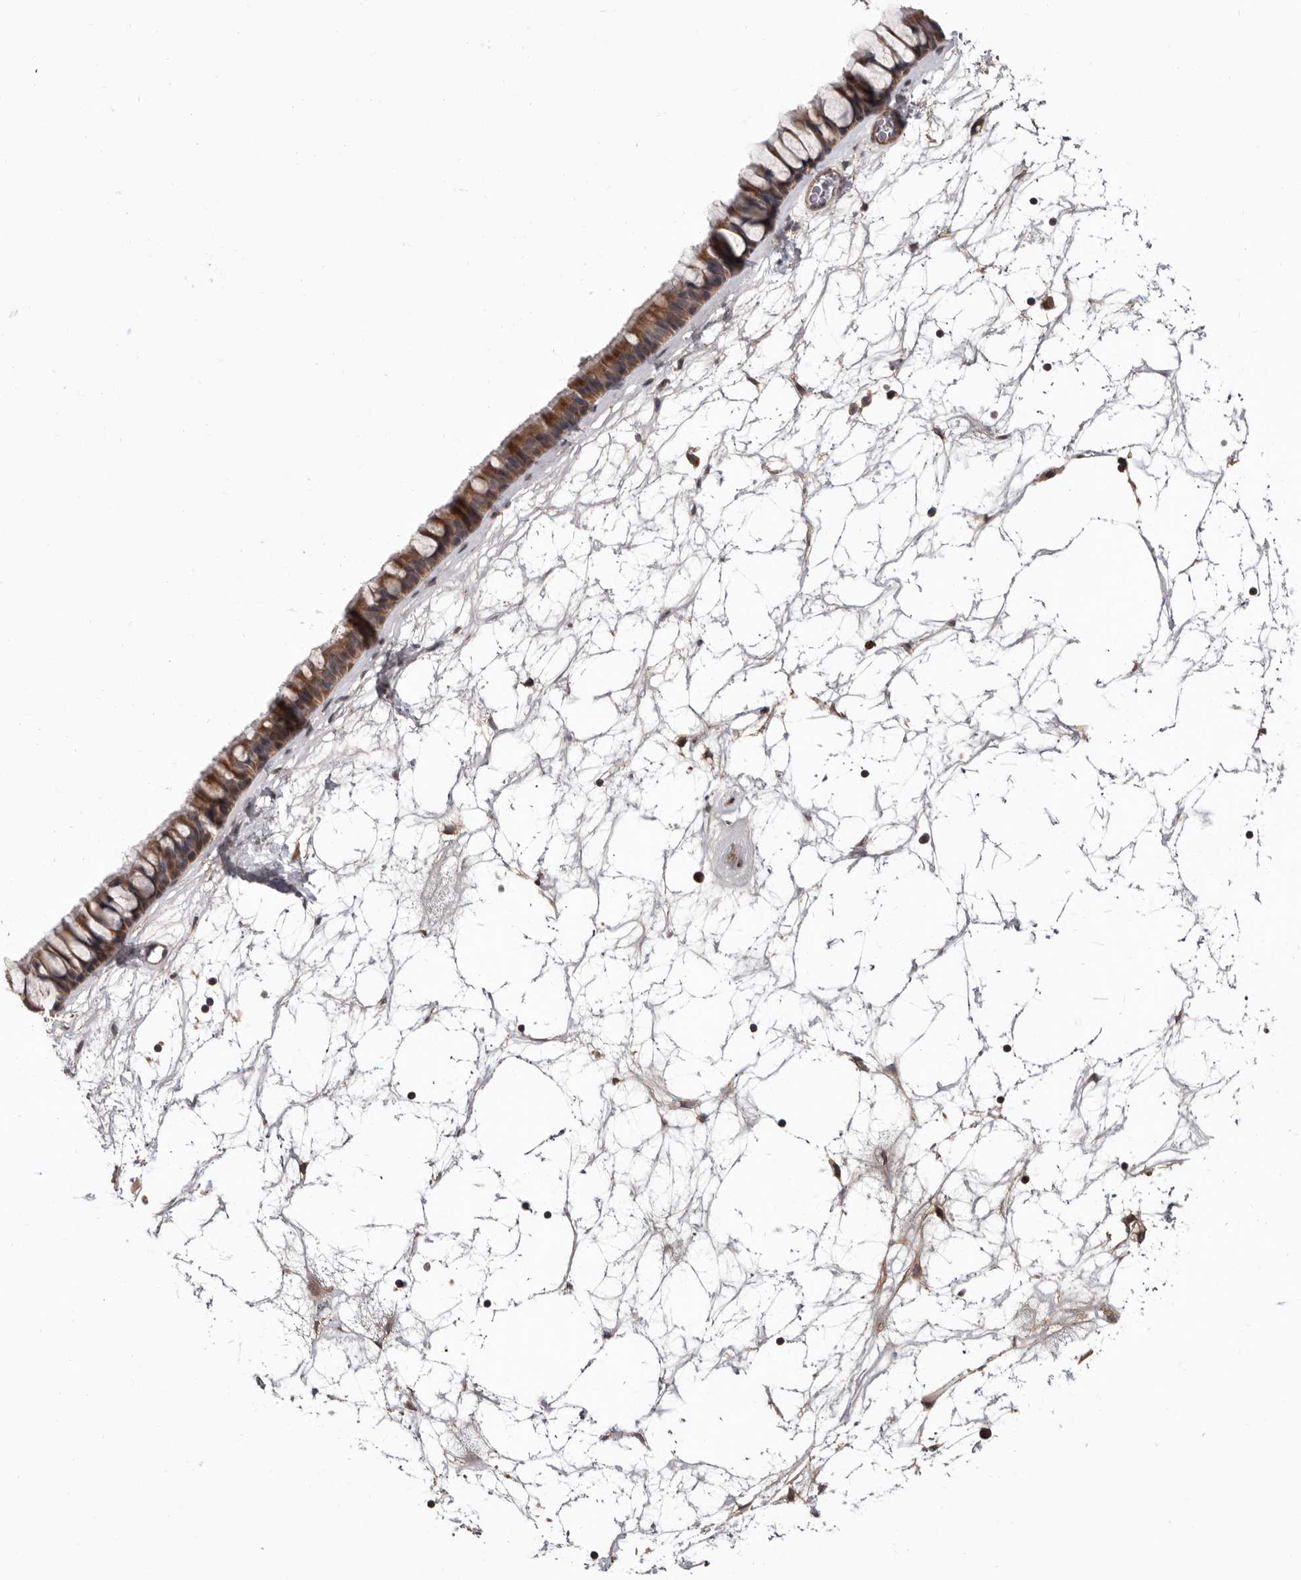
{"staining": {"intensity": "moderate", "quantity": ">75%", "location": "cytoplasmic/membranous"}, "tissue": "nasopharynx", "cell_type": "Respiratory epithelial cells", "image_type": "normal", "snomed": [{"axis": "morphology", "description": "Normal tissue, NOS"}, {"axis": "topography", "description": "Nasopharynx"}], "caption": "A histopathology image of nasopharynx stained for a protein exhibits moderate cytoplasmic/membranous brown staining in respiratory epithelial cells. (Stains: DAB (3,3'-diaminobenzidine) in brown, nuclei in blue, Microscopy: brightfield microscopy at high magnification).", "gene": "FGFR4", "patient": {"sex": "male", "age": 64}}